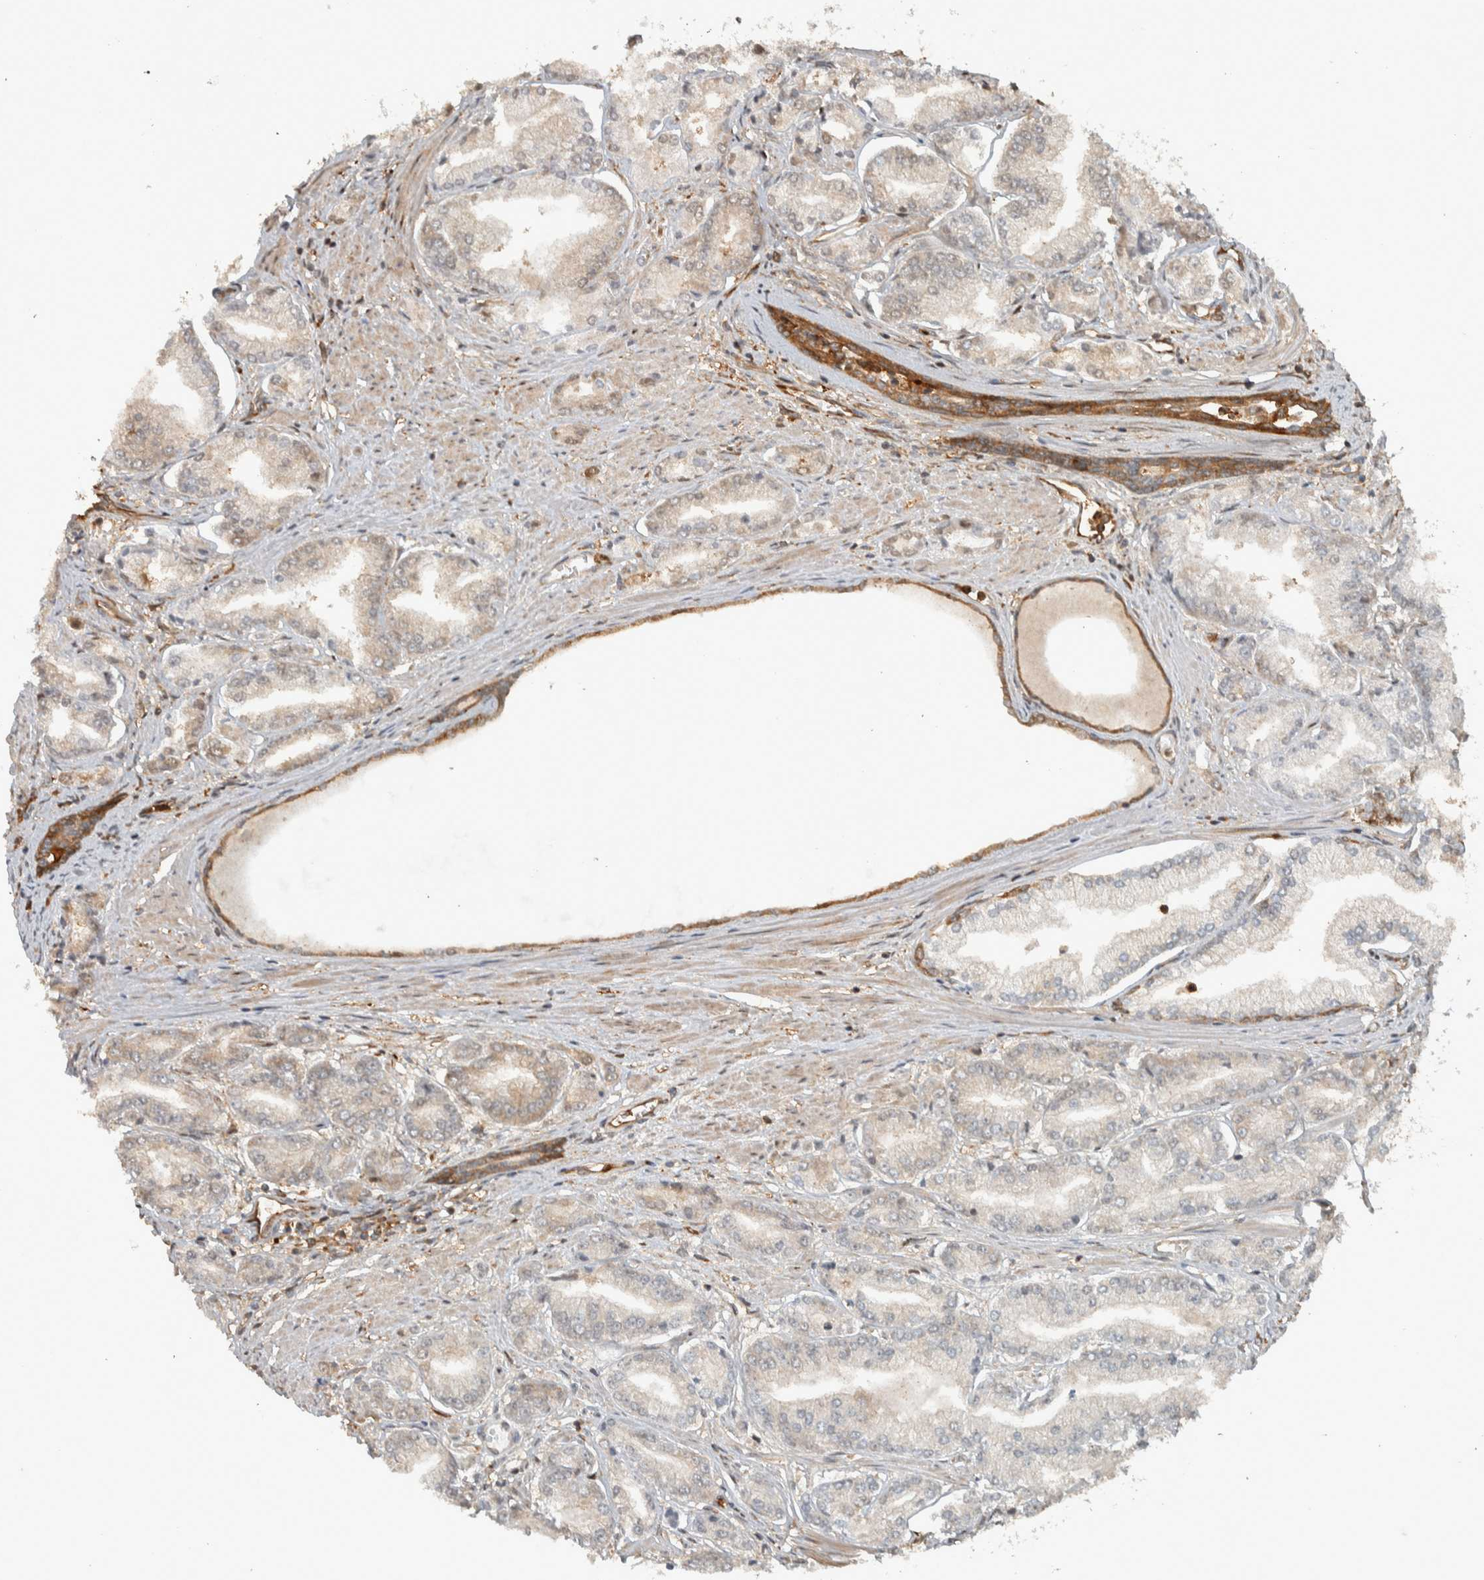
{"staining": {"intensity": "weak", "quantity": "<25%", "location": "cytoplasmic/membranous"}, "tissue": "prostate cancer", "cell_type": "Tumor cells", "image_type": "cancer", "snomed": [{"axis": "morphology", "description": "Adenocarcinoma, Low grade"}, {"axis": "topography", "description": "Prostate"}], "caption": "Immunohistochemical staining of prostate low-grade adenocarcinoma demonstrates no significant staining in tumor cells.", "gene": "CNTROB", "patient": {"sex": "male", "age": 52}}